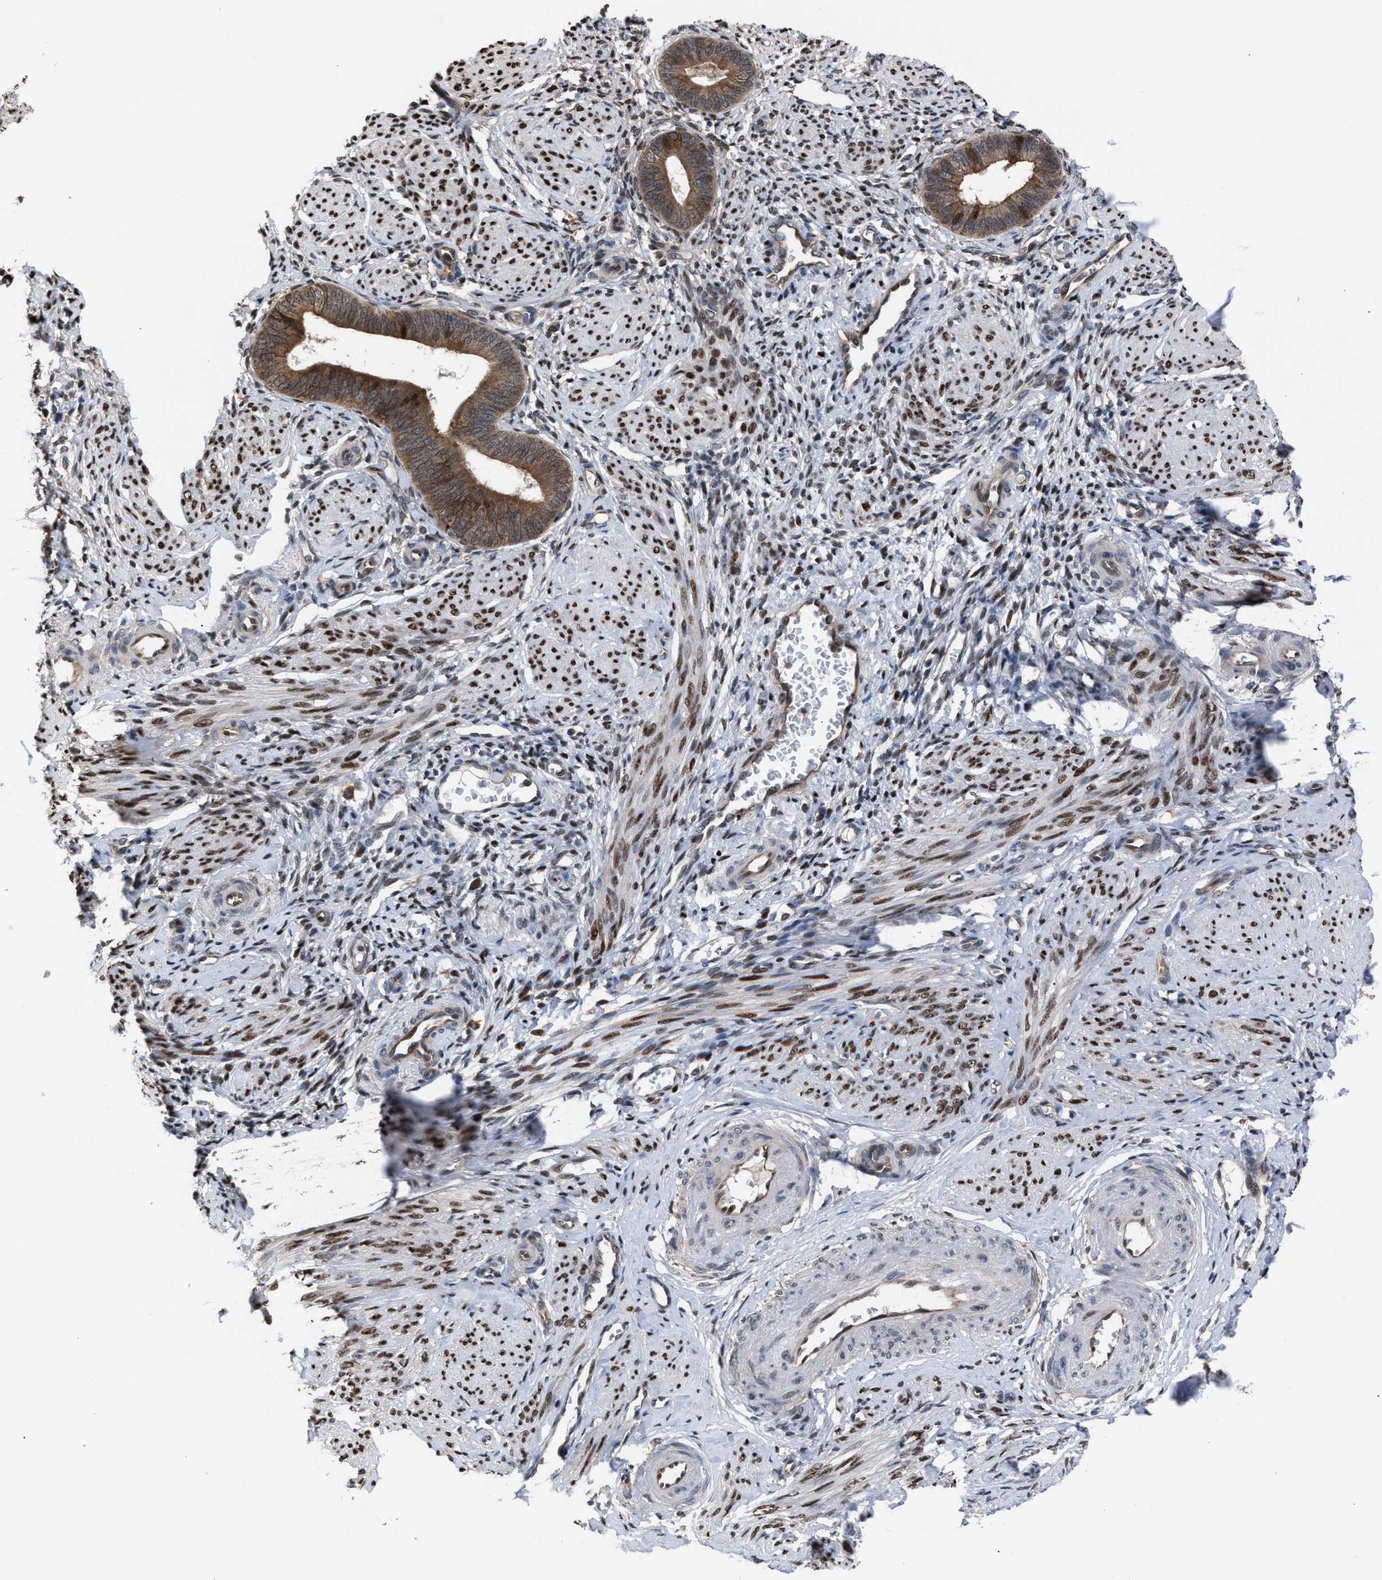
{"staining": {"intensity": "moderate", "quantity": ">75%", "location": "cytoplasmic/membranous"}, "tissue": "endometrium", "cell_type": "Glandular cells", "image_type": "normal", "snomed": [{"axis": "morphology", "description": "Normal tissue, NOS"}, {"axis": "topography", "description": "Endometrium"}], "caption": "IHC micrograph of normal endometrium stained for a protein (brown), which exhibits medium levels of moderate cytoplasmic/membranous positivity in about >75% of glandular cells.", "gene": "TP53BP2", "patient": {"sex": "female", "age": 46}}